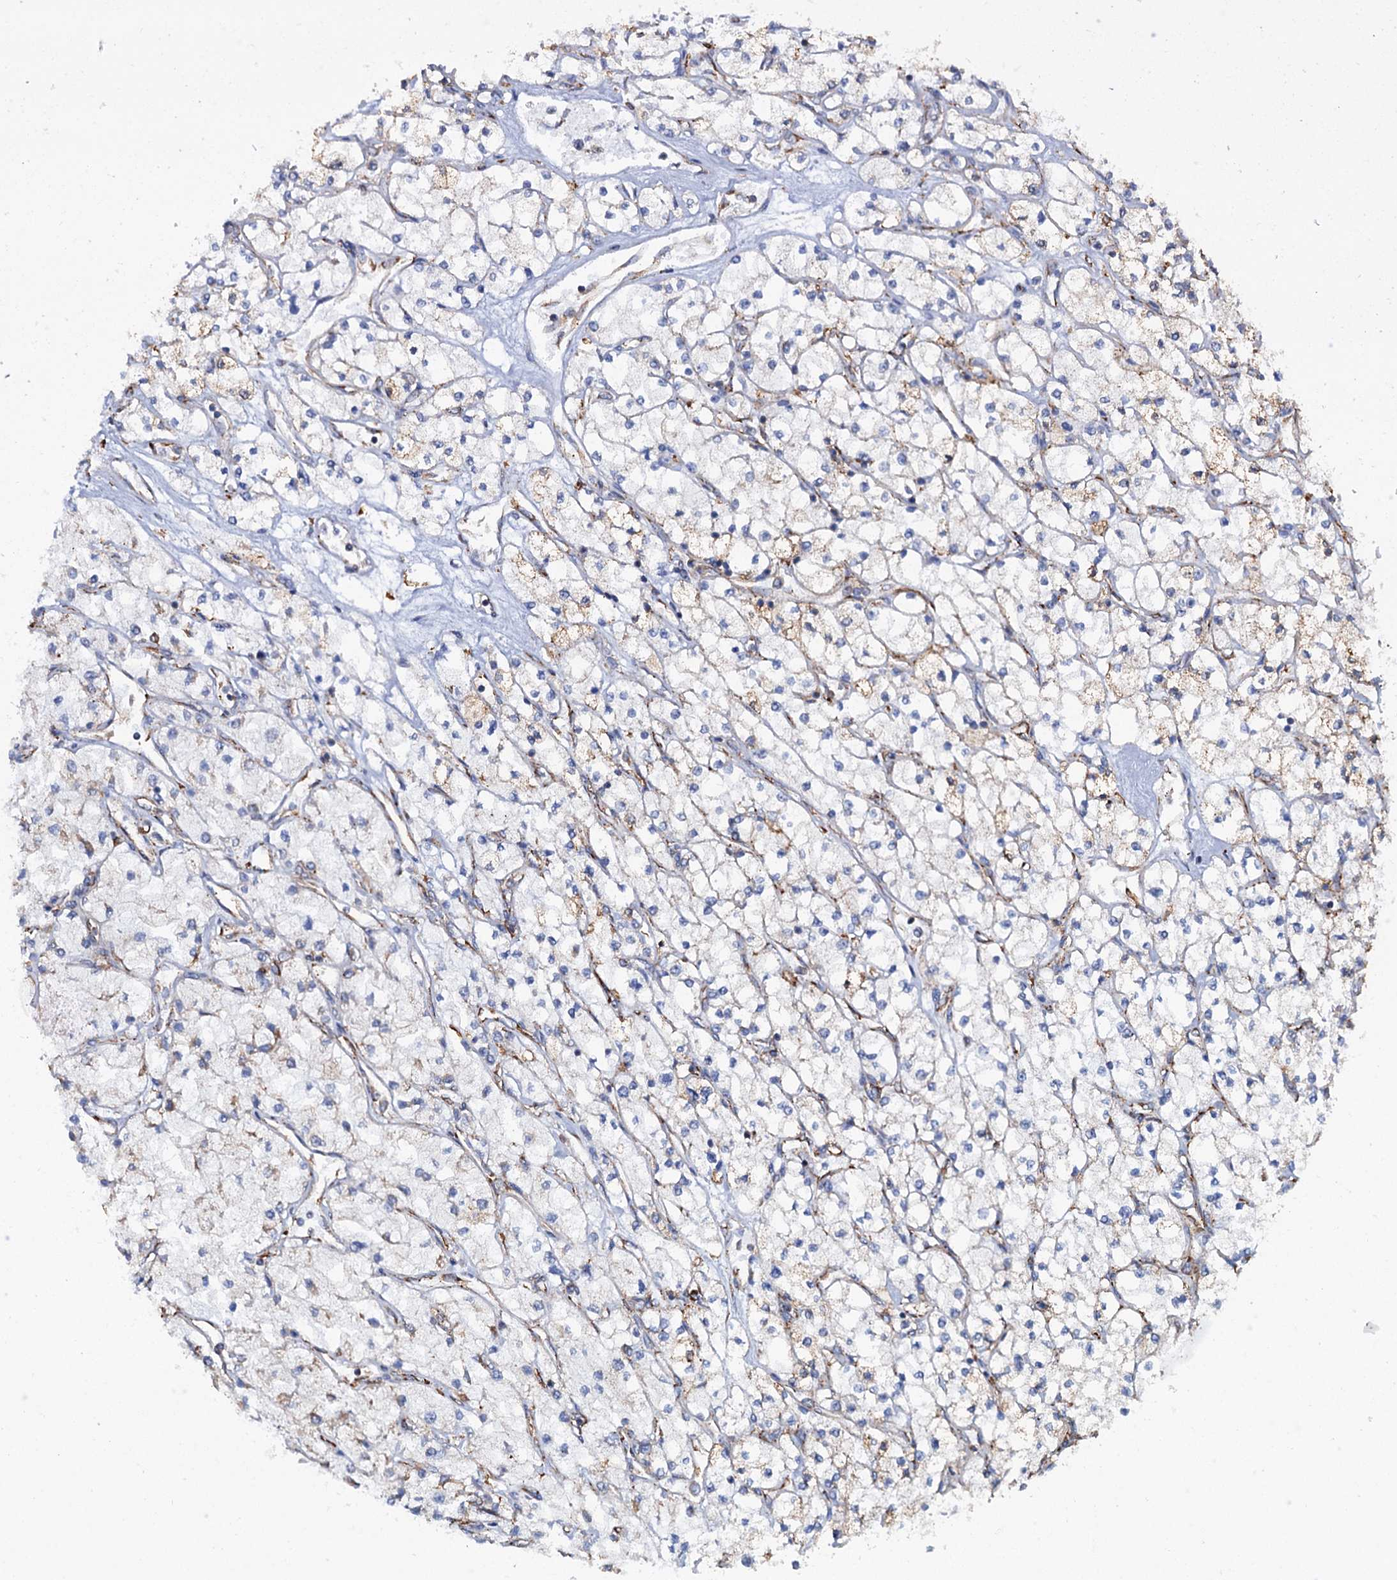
{"staining": {"intensity": "weak", "quantity": "25%-75%", "location": "cytoplasmic/membranous"}, "tissue": "renal cancer", "cell_type": "Tumor cells", "image_type": "cancer", "snomed": [{"axis": "morphology", "description": "Adenocarcinoma, NOS"}, {"axis": "topography", "description": "Kidney"}], "caption": "Renal cancer (adenocarcinoma) stained with IHC reveals weak cytoplasmic/membranous staining in about 25%-75% of tumor cells.", "gene": "SHE", "patient": {"sex": "male", "age": 80}}